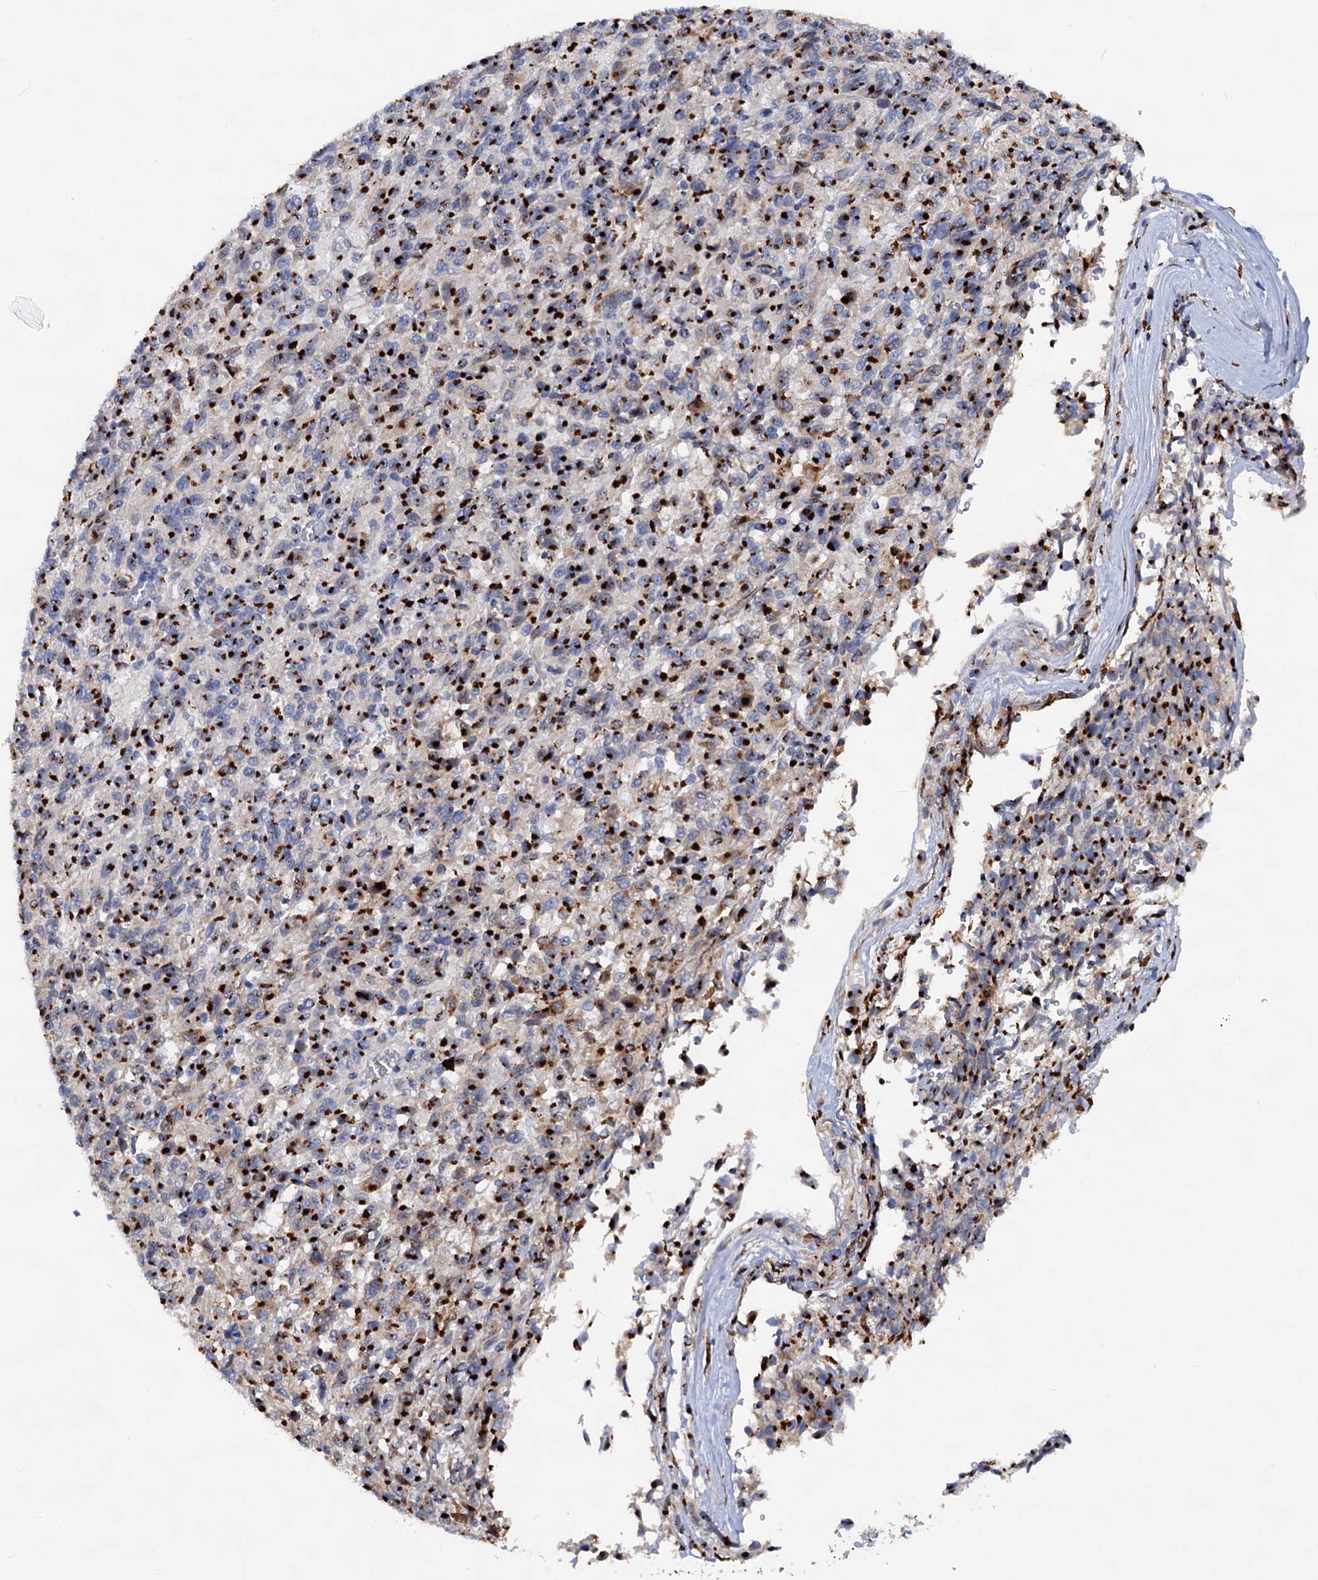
{"staining": {"intensity": "strong", "quantity": ">75%", "location": "cytoplasmic/membranous"}, "tissue": "melanoma", "cell_type": "Tumor cells", "image_type": "cancer", "snomed": [{"axis": "morphology", "description": "Malignant melanoma, Metastatic site"}, {"axis": "topography", "description": "Lung"}], "caption": "Human melanoma stained for a protein (brown) reveals strong cytoplasmic/membranous positive positivity in about >75% of tumor cells.", "gene": "TM9SF3", "patient": {"sex": "male", "age": 64}}